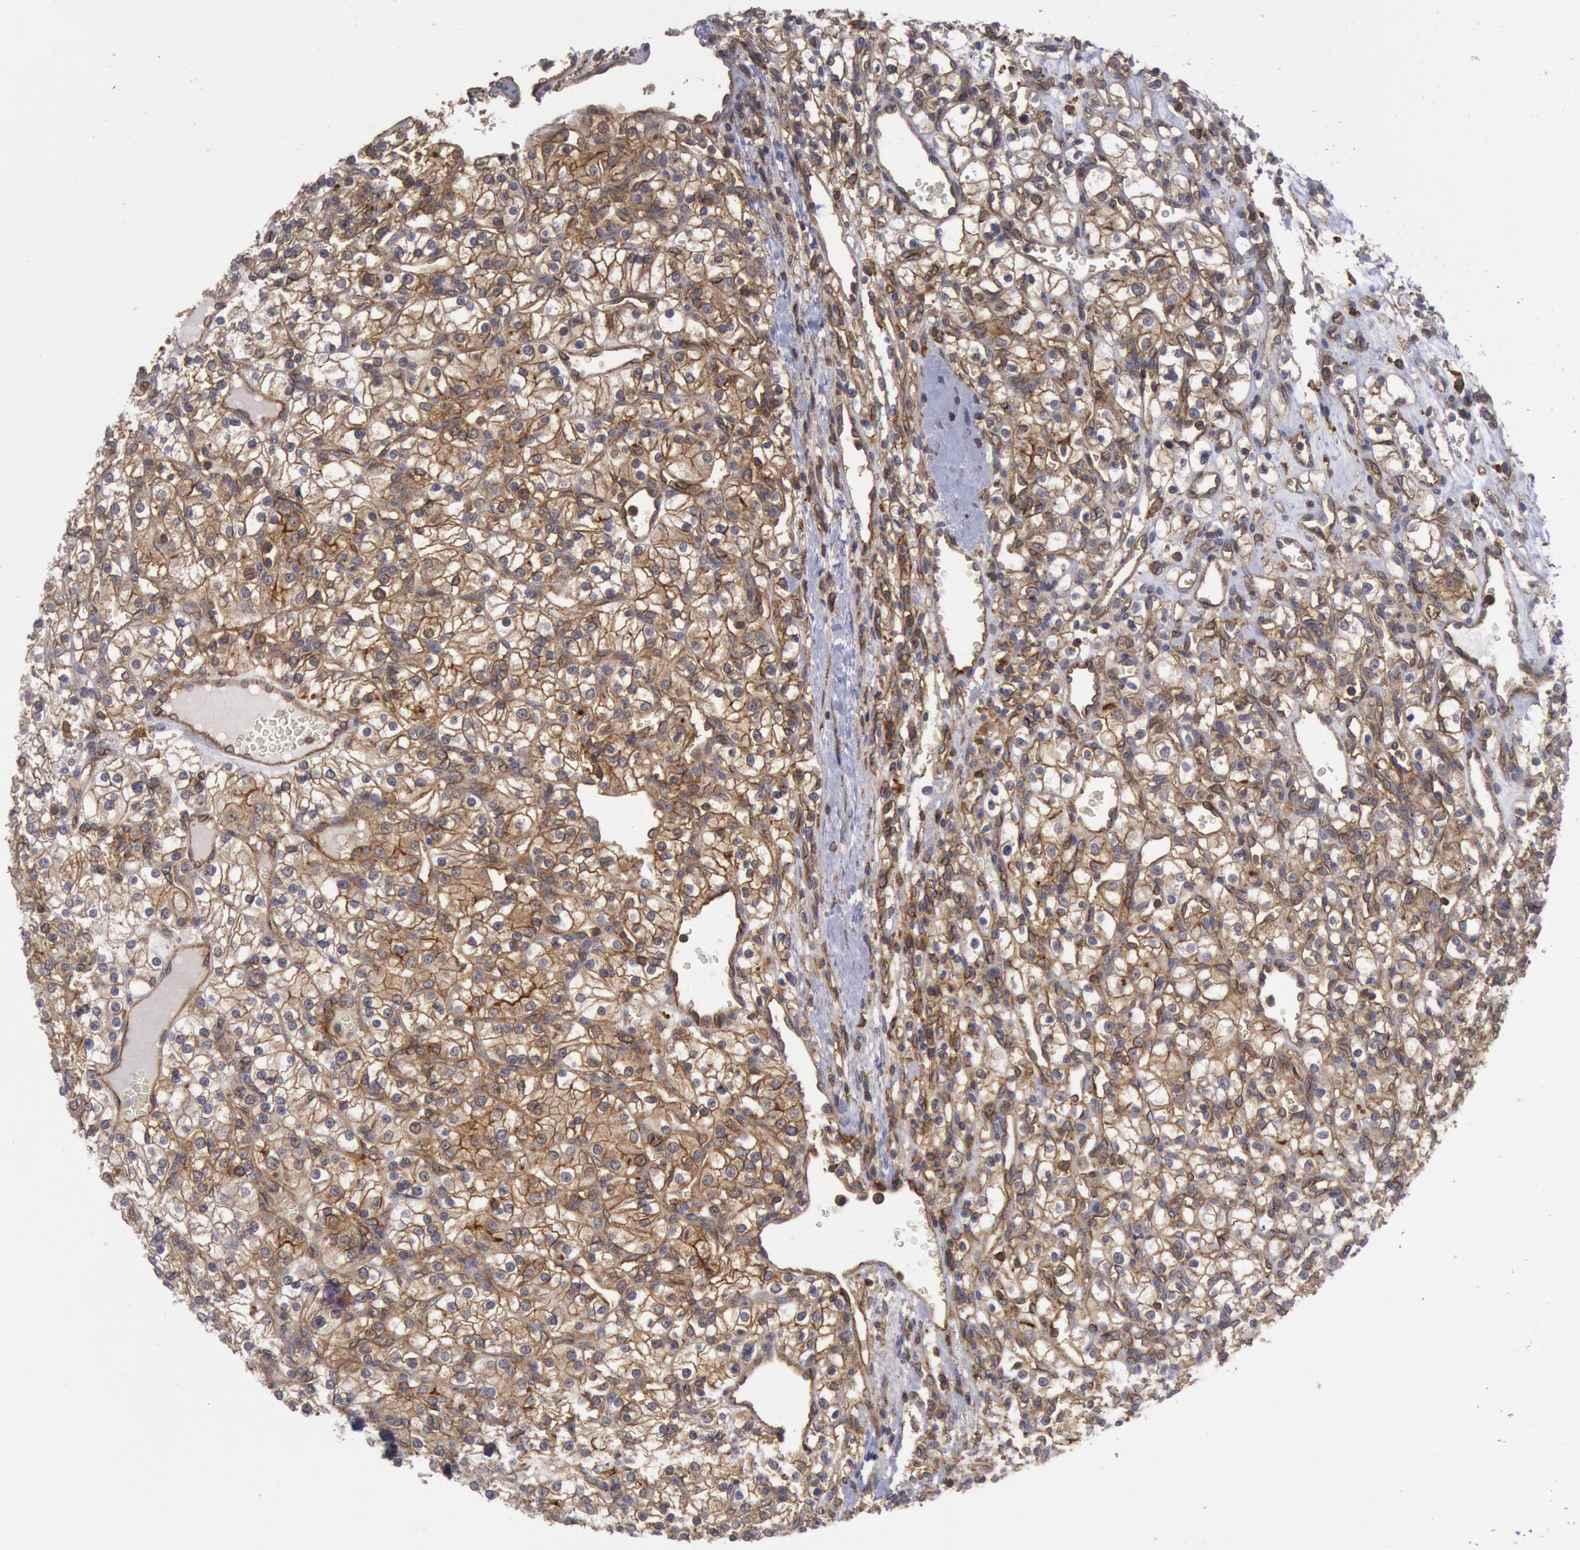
{"staining": {"intensity": "moderate", "quantity": ">75%", "location": "cytoplasmic/membranous"}, "tissue": "renal cancer", "cell_type": "Tumor cells", "image_type": "cancer", "snomed": [{"axis": "morphology", "description": "Adenocarcinoma, NOS"}, {"axis": "topography", "description": "Kidney"}], "caption": "Renal cancer stained for a protein (brown) exhibits moderate cytoplasmic/membranous positive positivity in approximately >75% of tumor cells.", "gene": "STX4", "patient": {"sex": "female", "age": 62}}